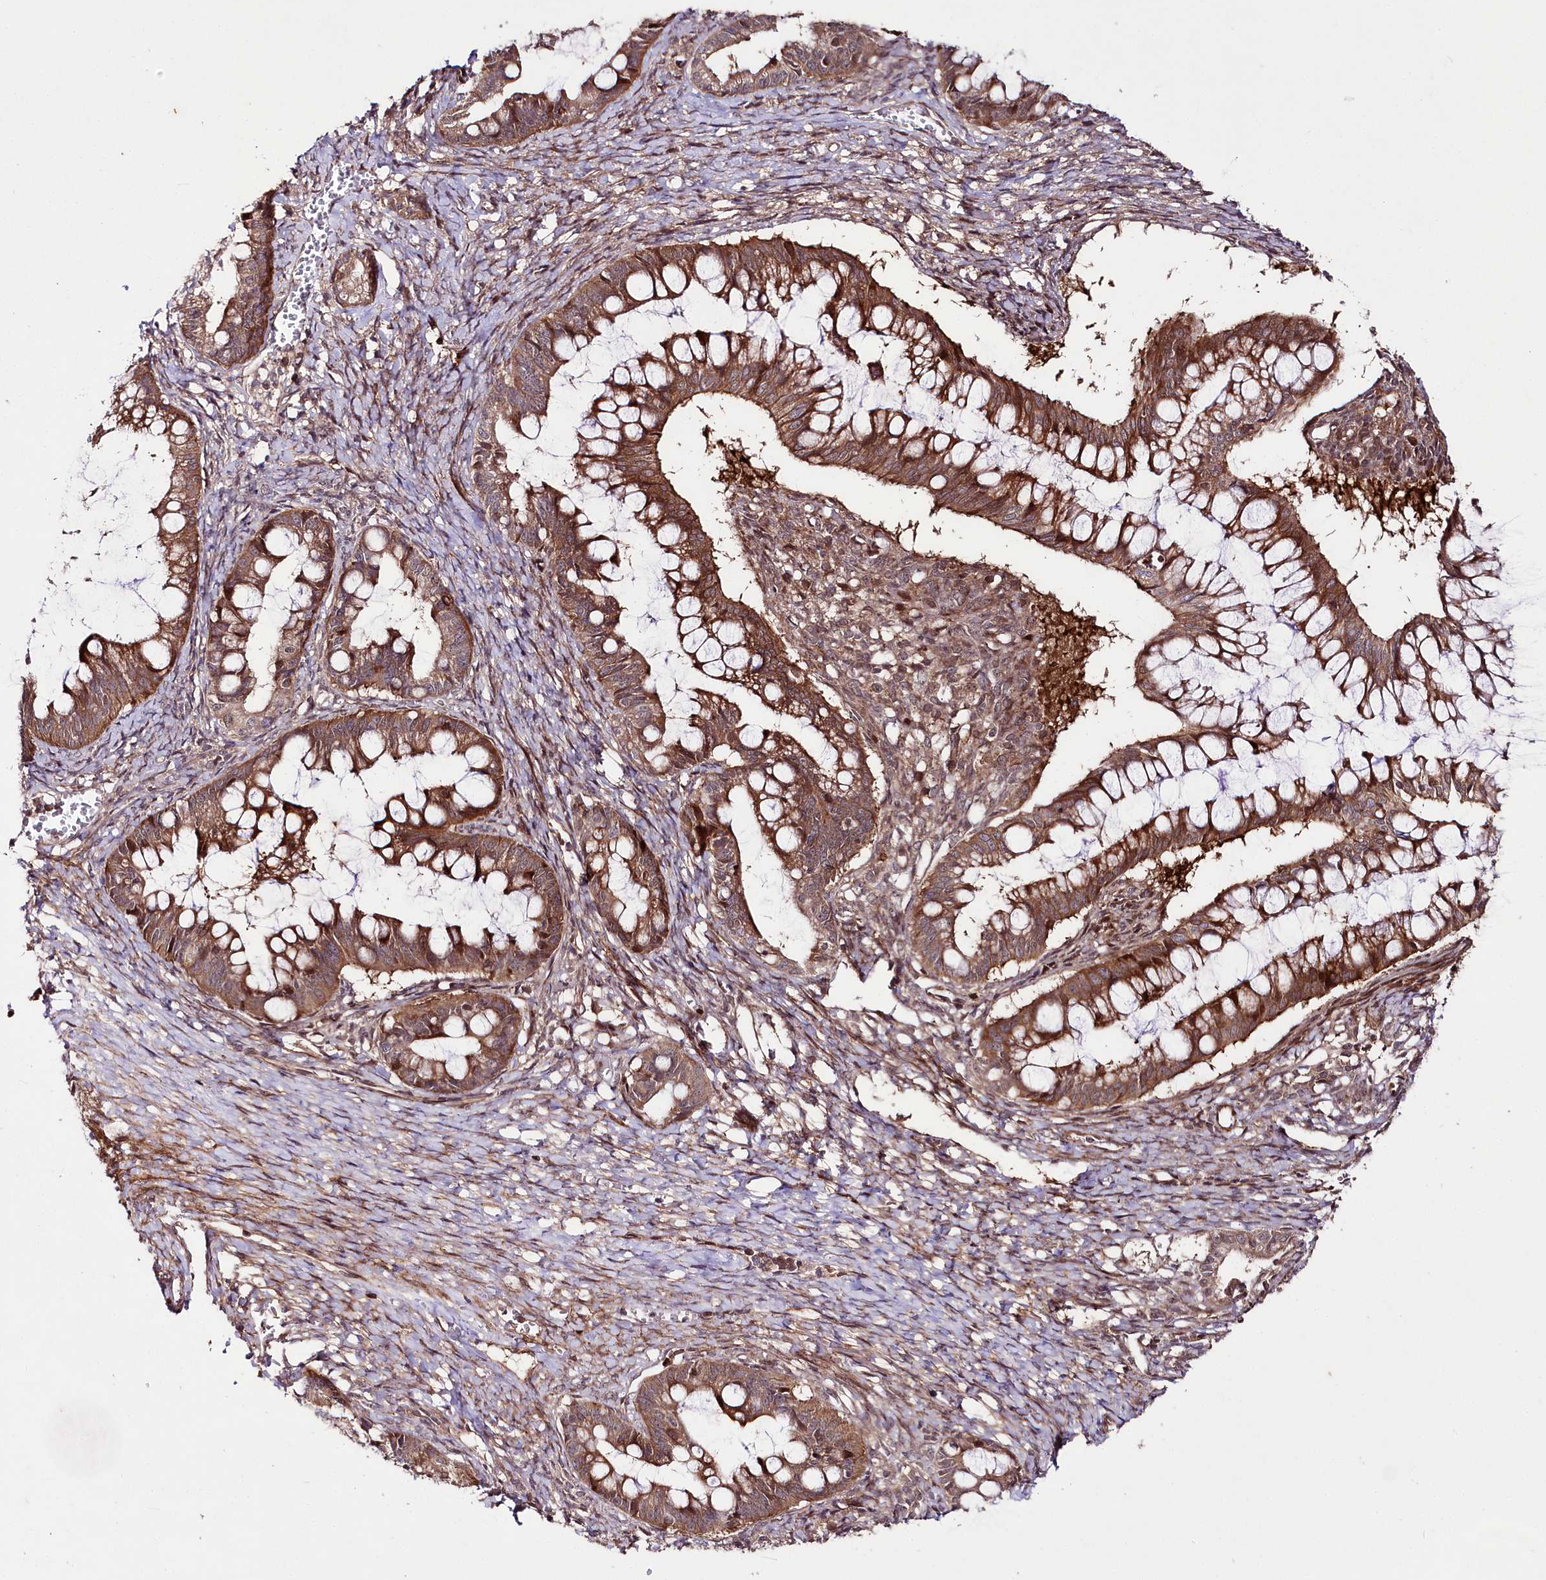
{"staining": {"intensity": "moderate", "quantity": ">75%", "location": "cytoplasmic/membranous"}, "tissue": "ovarian cancer", "cell_type": "Tumor cells", "image_type": "cancer", "snomed": [{"axis": "morphology", "description": "Cystadenocarcinoma, mucinous, NOS"}, {"axis": "topography", "description": "Ovary"}], "caption": "The immunohistochemical stain shows moderate cytoplasmic/membranous positivity in tumor cells of mucinous cystadenocarcinoma (ovarian) tissue. (IHC, brightfield microscopy, high magnification).", "gene": "PHLDB1", "patient": {"sex": "female", "age": 73}}